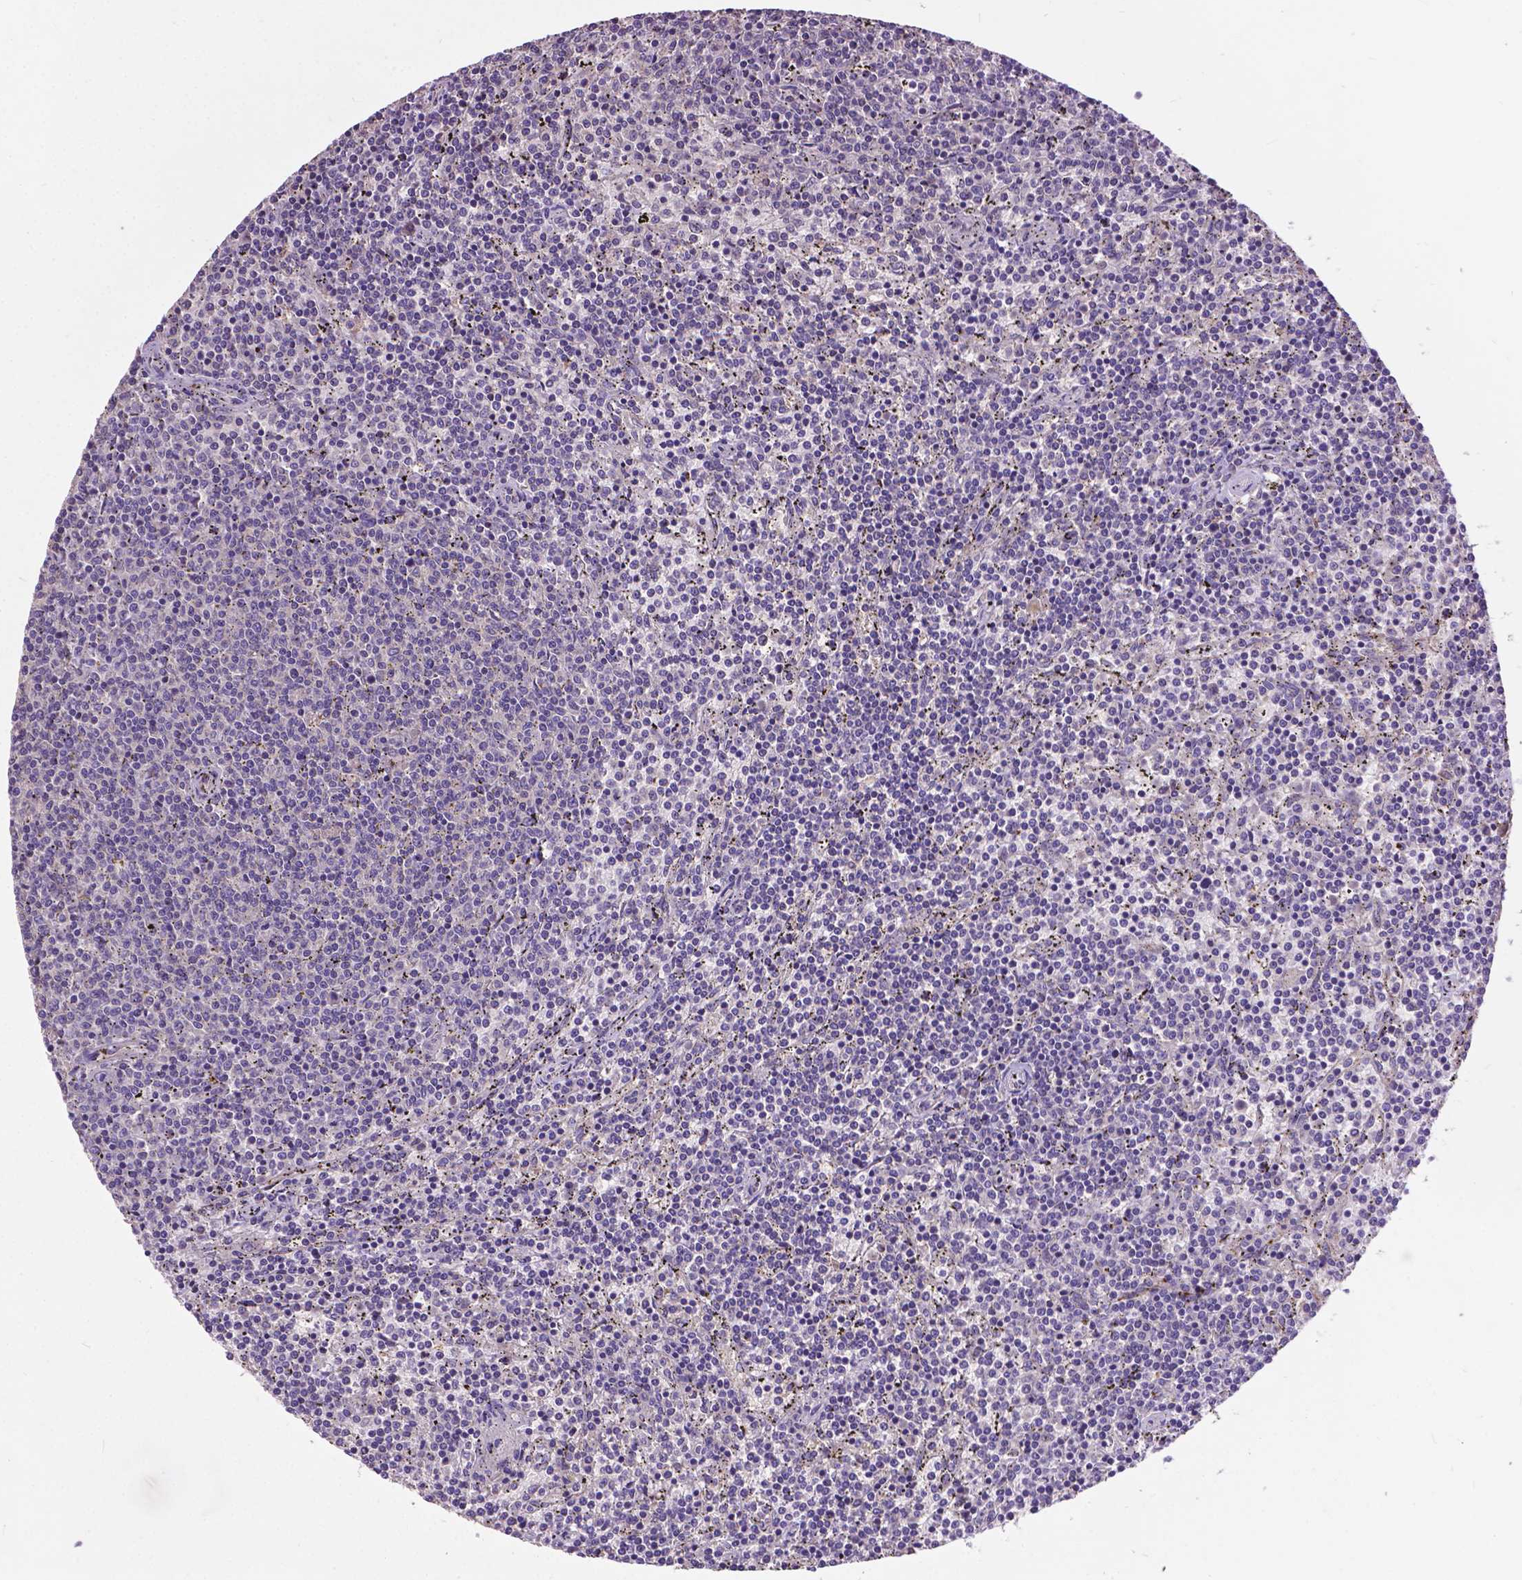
{"staining": {"intensity": "negative", "quantity": "none", "location": "none"}, "tissue": "lymphoma", "cell_type": "Tumor cells", "image_type": "cancer", "snomed": [{"axis": "morphology", "description": "Malignant lymphoma, non-Hodgkin's type, Low grade"}, {"axis": "topography", "description": "Spleen"}], "caption": "This is an immunohistochemistry (IHC) image of malignant lymphoma, non-Hodgkin's type (low-grade). There is no positivity in tumor cells.", "gene": "ZNF337", "patient": {"sex": "female", "age": 50}}